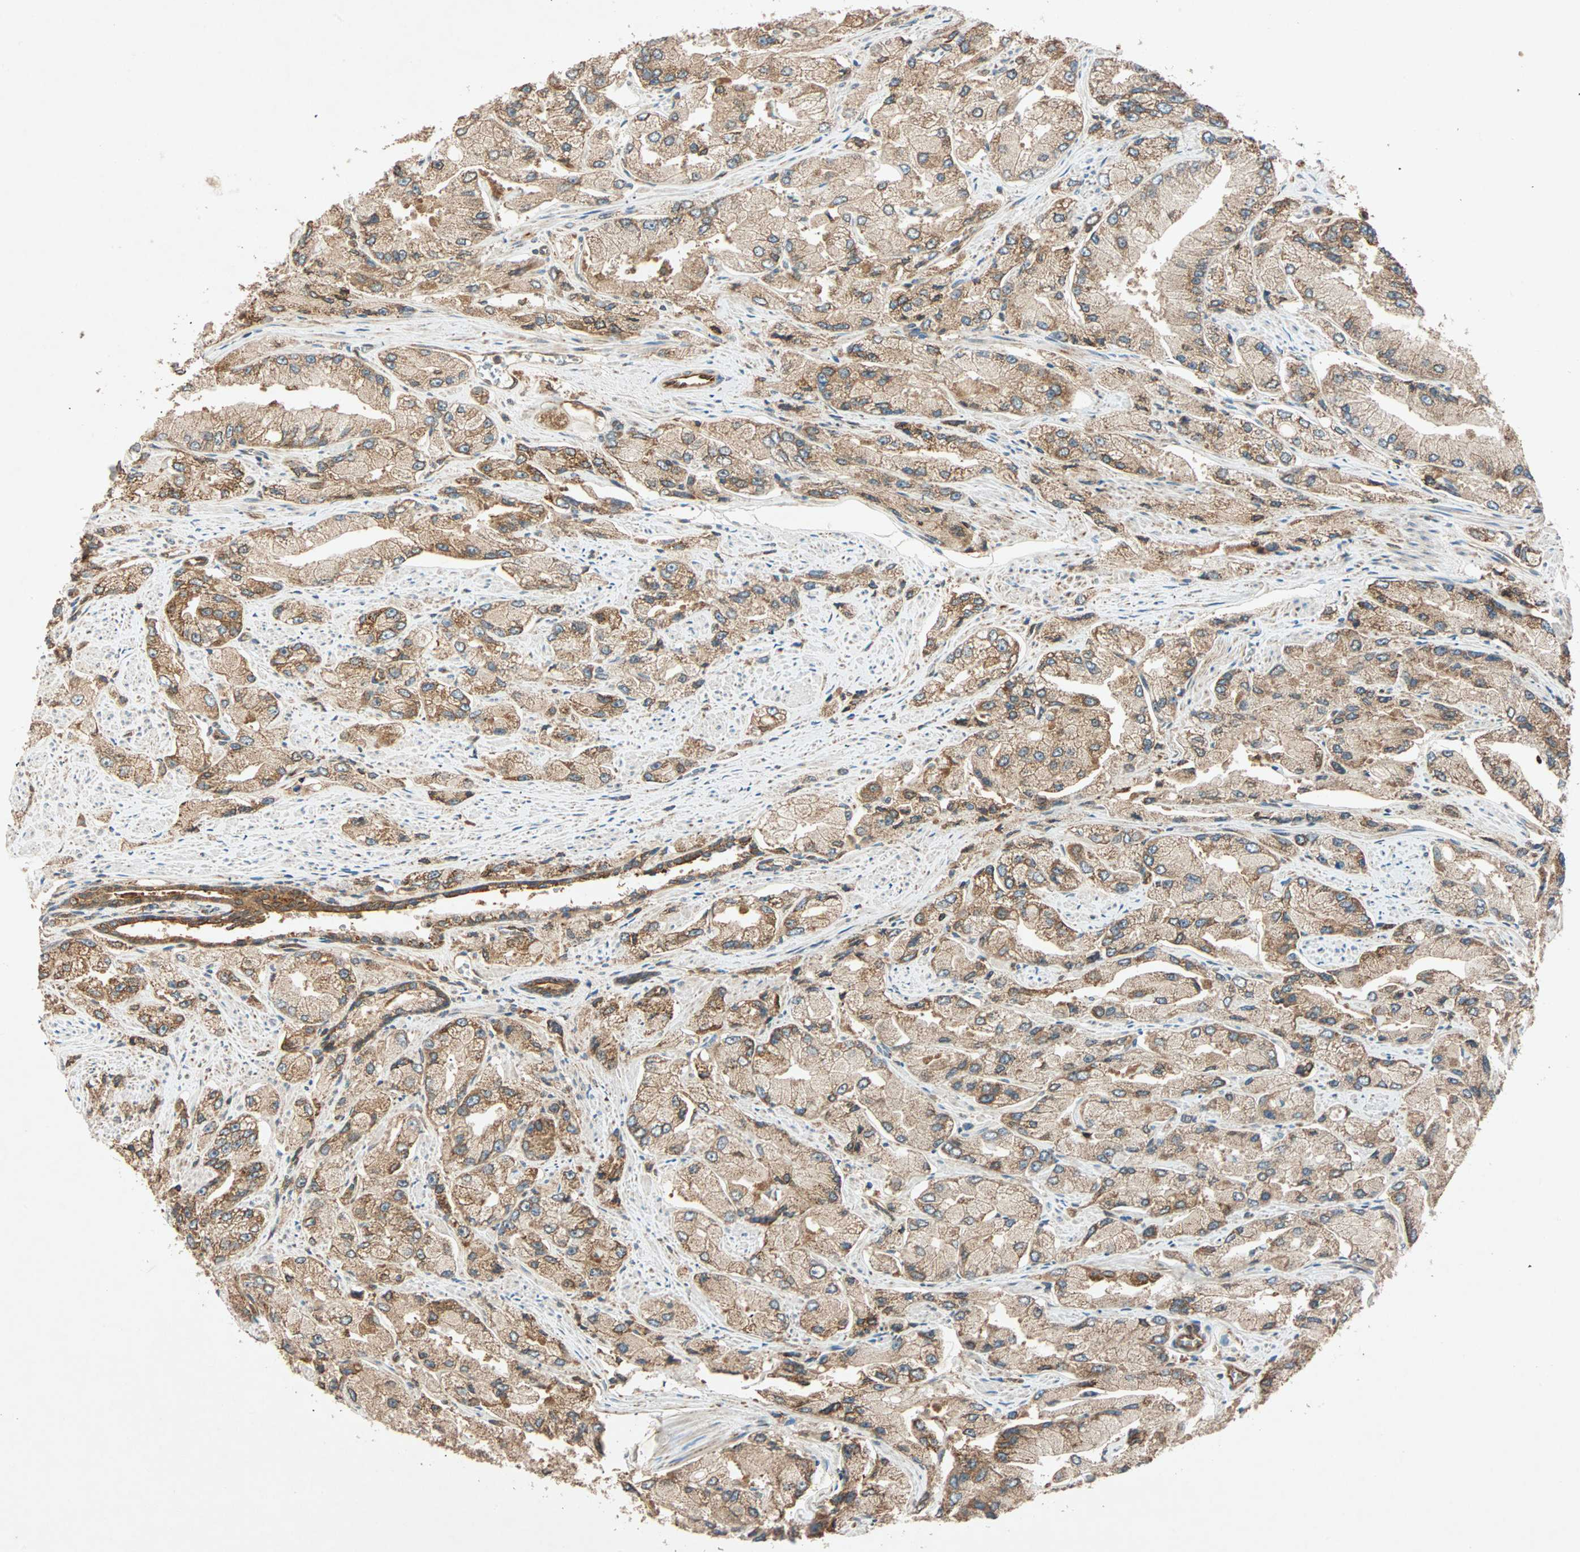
{"staining": {"intensity": "moderate", "quantity": ">75%", "location": "cytoplasmic/membranous"}, "tissue": "prostate cancer", "cell_type": "Tumor cells", "image_type": "cancer", "snomed": [{"axis": "morphology", "description": "Adenocarcinoma, High grade"}, {"axis": "topography", "description": "Prostate"}], "caption": "Approximately >75% of tumor cells in prostate cancer demonstrate moderate cytoplasmic/membranous protein expression as visualized by brown immunohistochemical staining.", "gene": "MAPK1", "patient": {"sex": "male", "age": 58}}